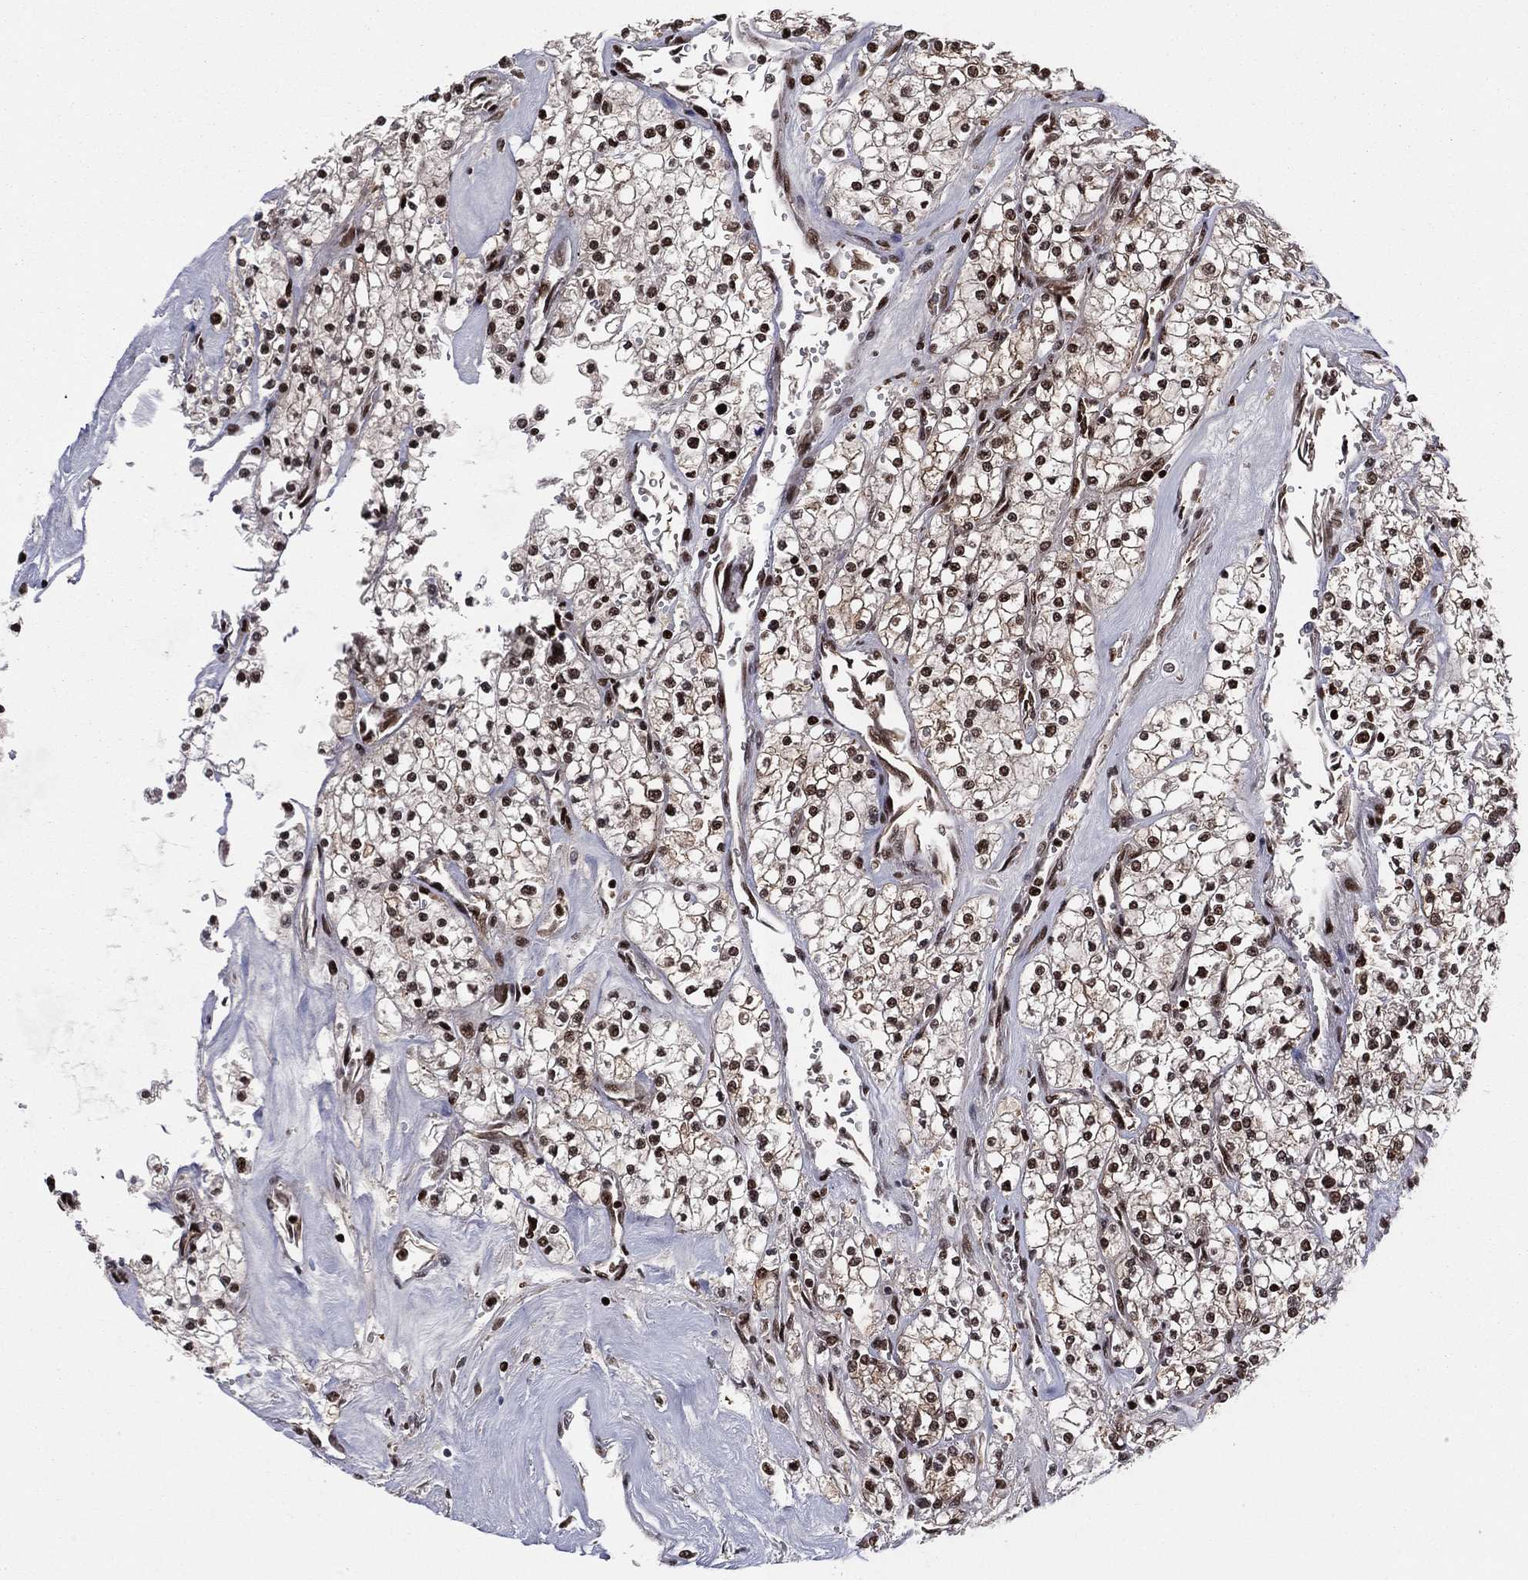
{"staining": {"intensity": "strong", "quantity": ">75%", "location": "nuclear"}, "tissue": "renal cancer", "cell_type": "Tumor cells", "image_type": "cancer", "snomed": [{"axis": "morphology", "description": "Adenocarcinoma, NOS"}, {"axis": "topography", "description": "Kidney"}], "caption": "Immunohistochemistry image of renal cancer stained for a protein (brown), which displays high levels of strong nuclear expression in approximately >75% of tumor cells.", "gene": "PSMA1", "patient": {"sex": "male", "age": 80}}